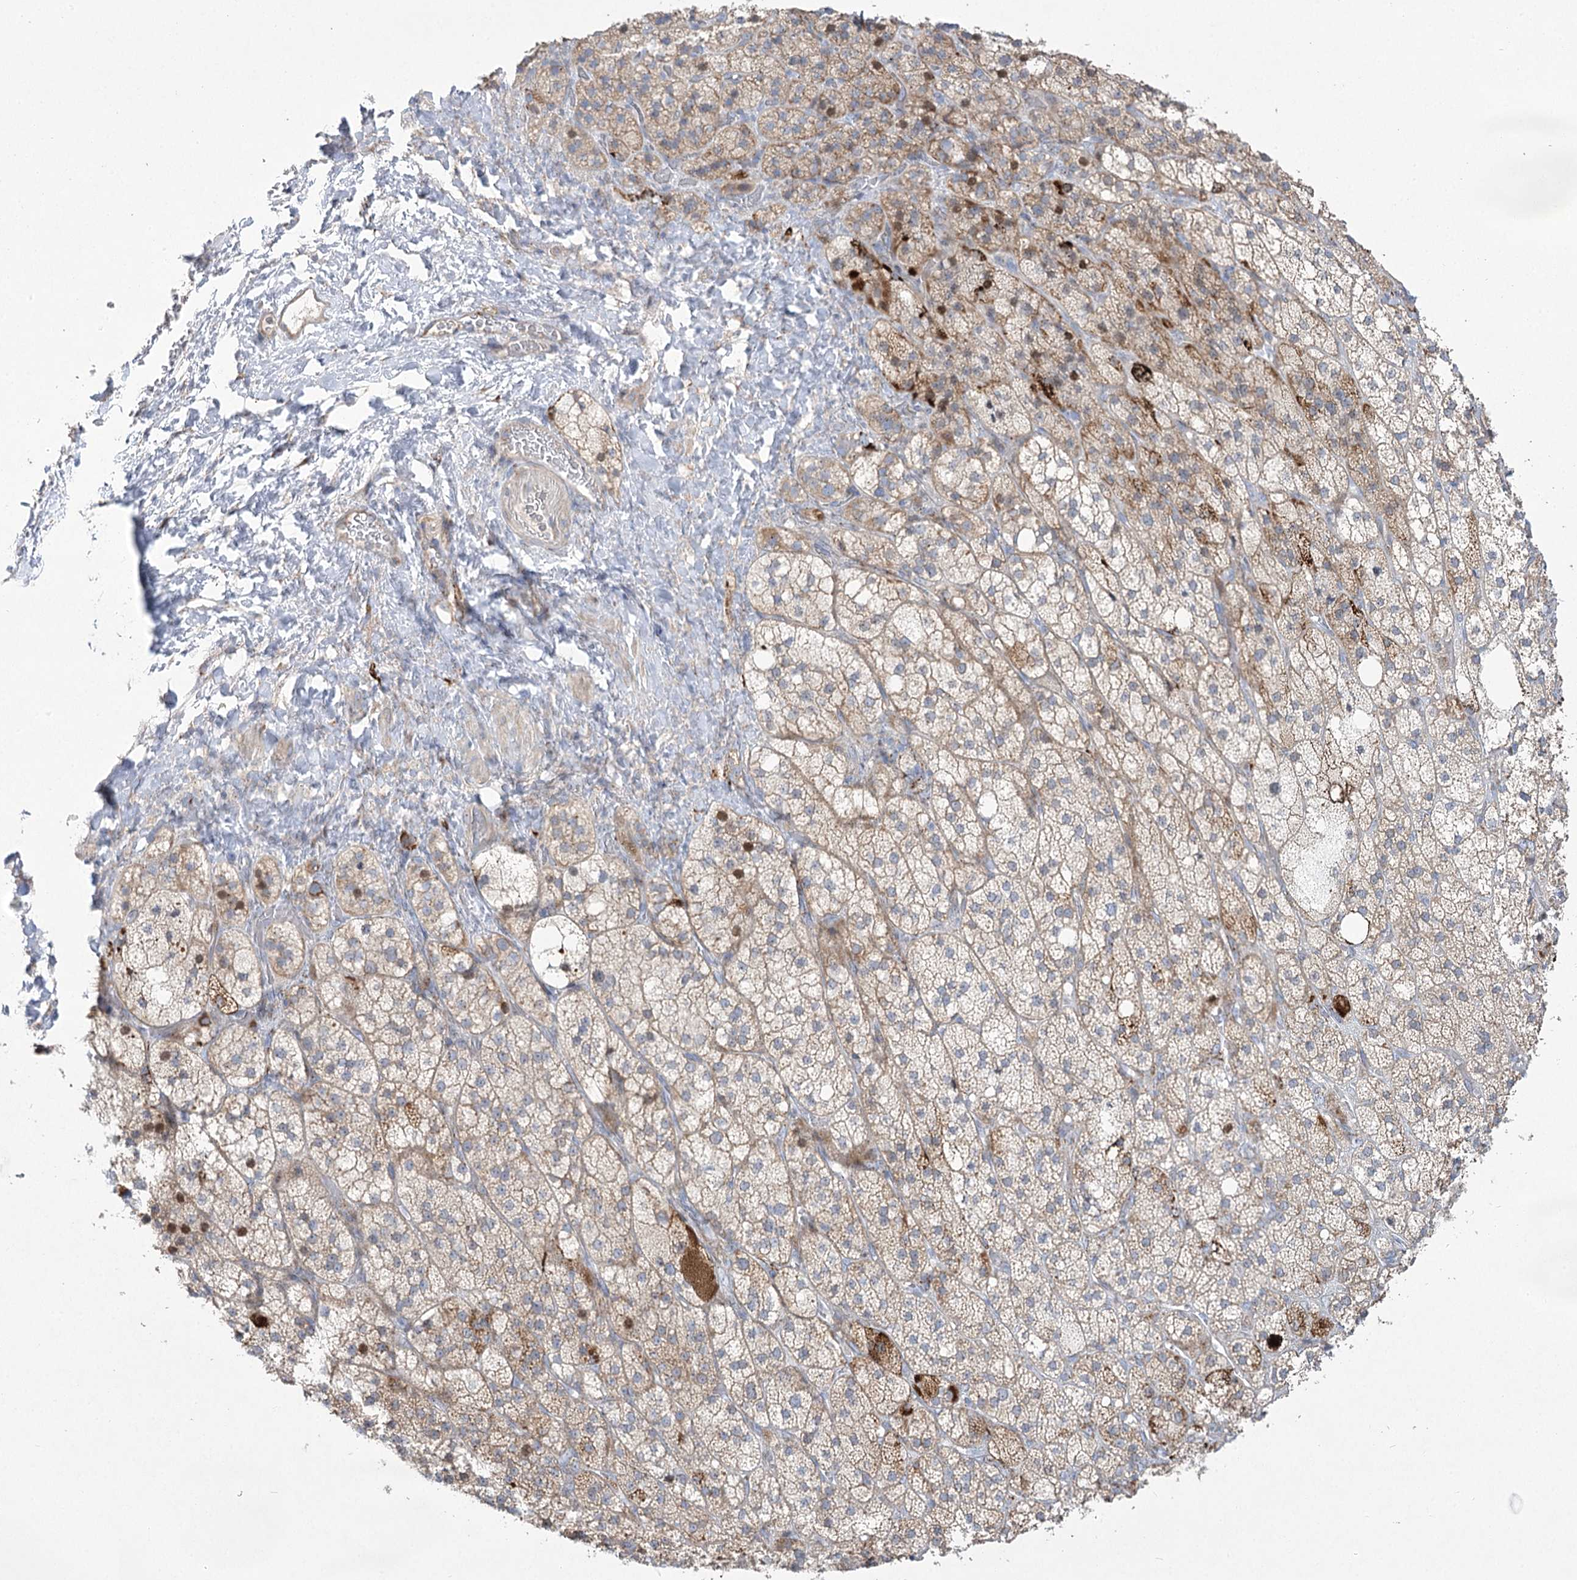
{"staining": {"intensity": "moderate", "quantity": "<25%", "location": "cytoplasmic/membranous,nuclear"}, "tissue": "adrenal gland", "cell_type": "Glandular cells", "image_type": "normal", "snomed": [{"axis": "morphology", "description": "Normal tissue, NOS"}, {"axis": "topography", "description": "Adrenal gland"}], "caption": "Immunohistochemical staining of normal adrenal gland reveals moderate cytoplasmic/membranous,nuclear protein staining in about <25% of glandular cells. The staining is performed using DAB brown chromogen to label protein expression. The nuclei are counter-stained blue using hematoxylin.", "gene": "CEP164", "patient": {"sex": "male", "age": 61}}